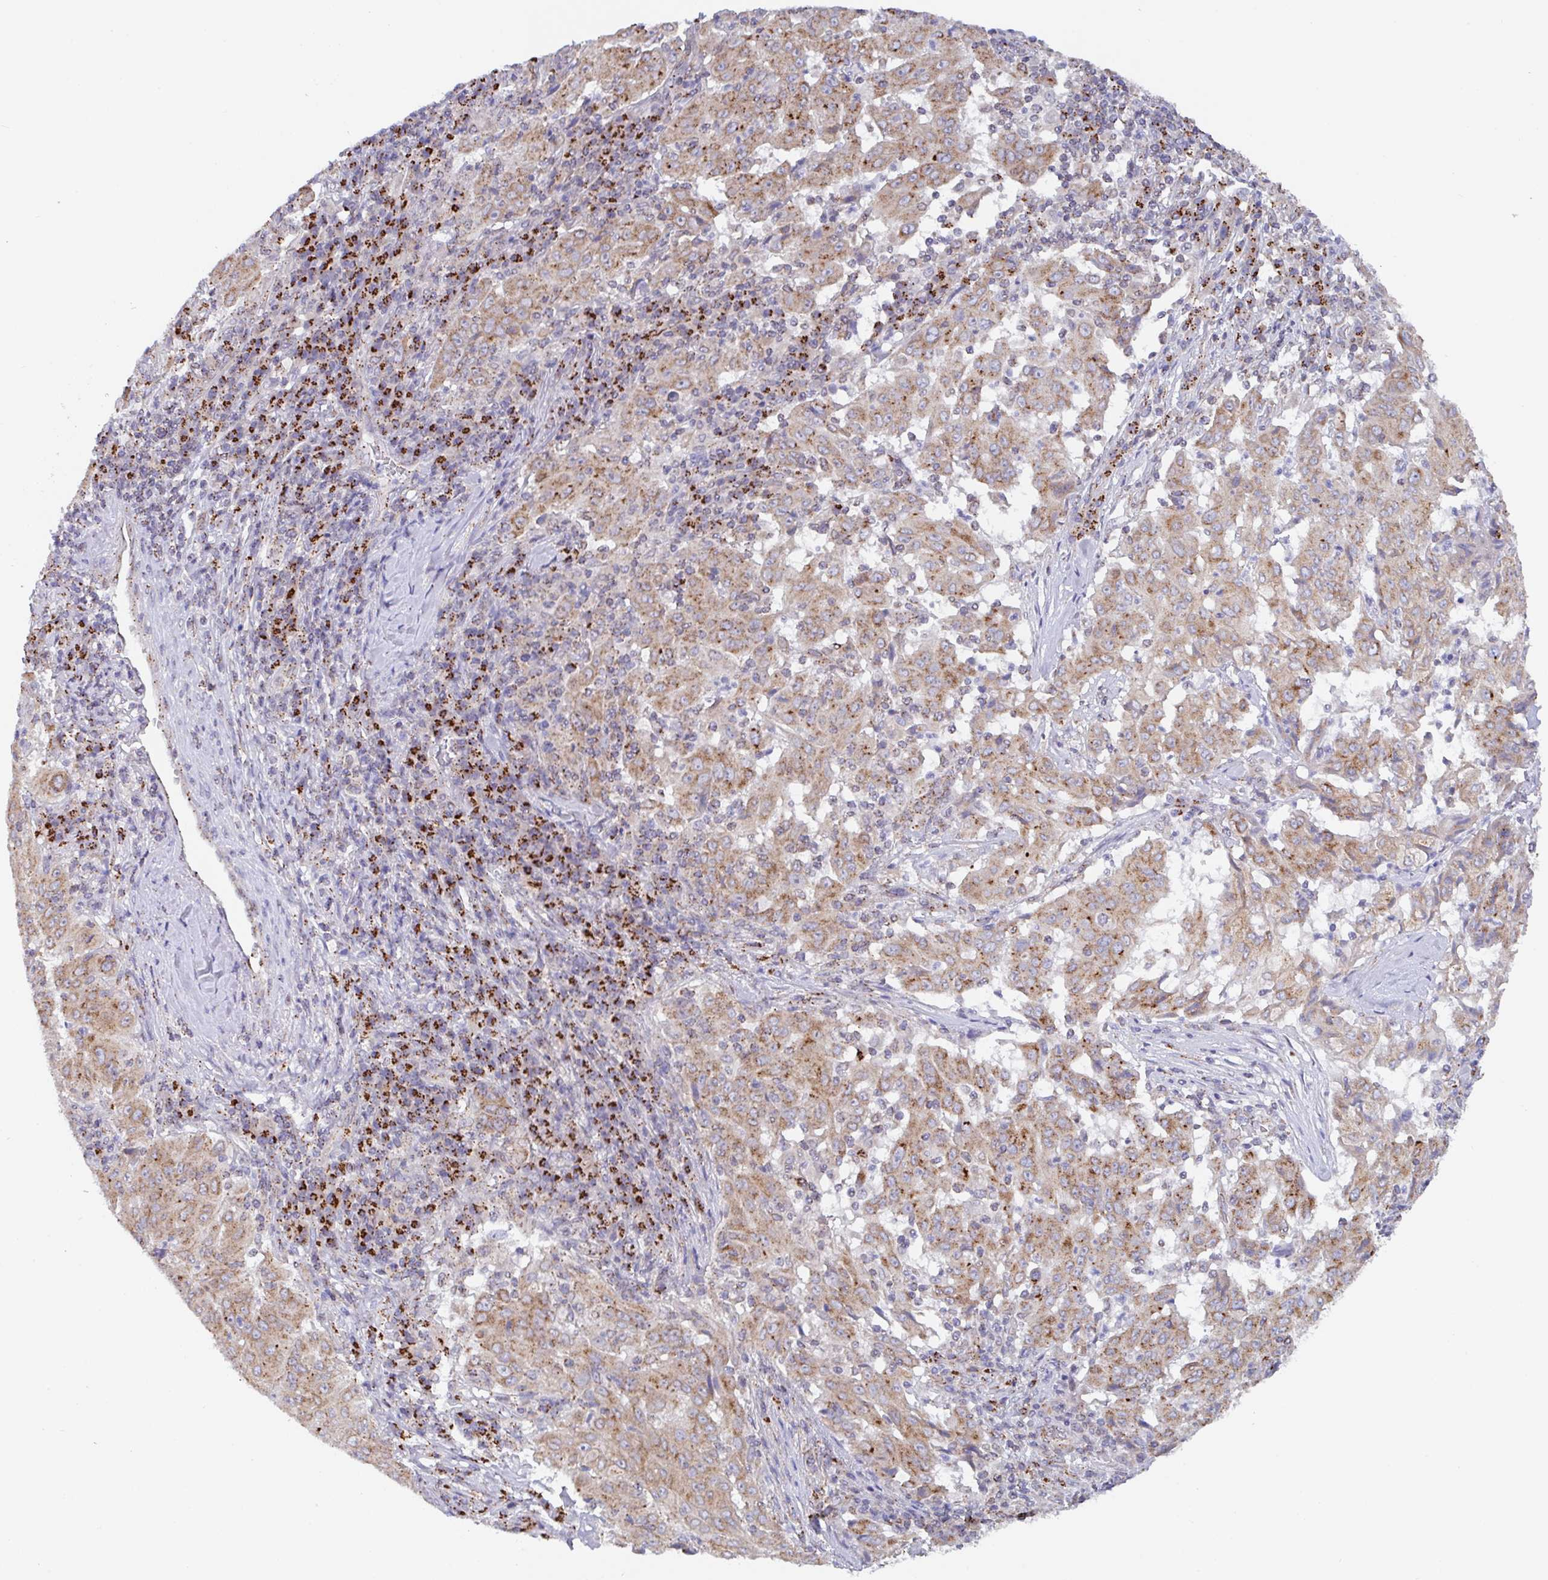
{"staining": {"intensity": "moderate", "quantity": ">75%", "location": "cytoplasmic/membranous"}, "tissue": "pancreatic cancer", "cell_type": "Tumor cells", "image_type": "cancer", "snomed": [{"axis": "morphology", "description": "Adenocarcinoma, NOS"}, {"axis": "topography", "description": "Pancreas"}], "caption": "The micrograph exhibits staining of pancreatic cancer, revealing moderate cytoplasmic/membranous protein expression (brown color) within tumor cells.", "gene": "PROSER3", "patient": {"sex": "male", "age": 63}}